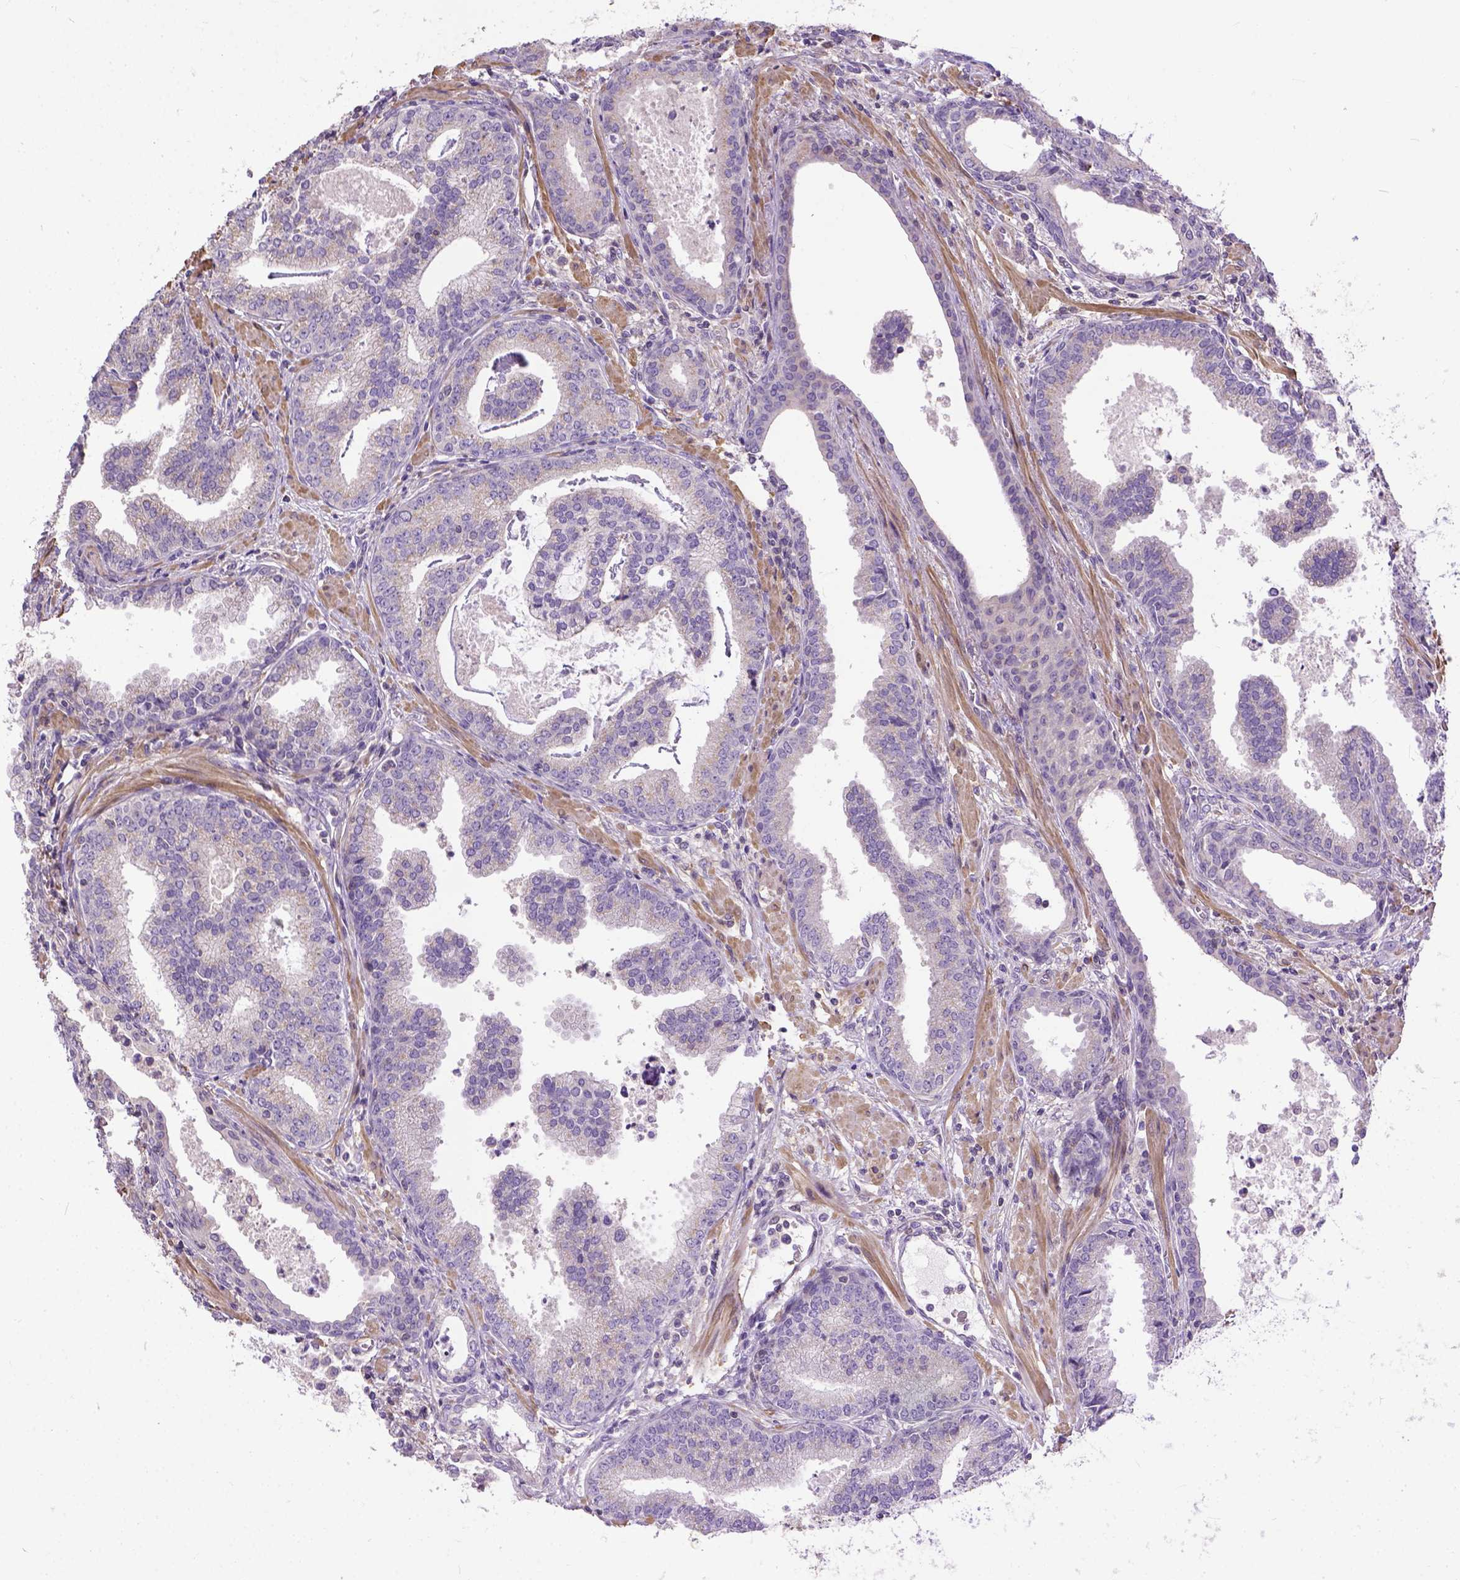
{"staining": {"intensity": "negative", "quantity": "none", "location": "none"}, "tissue": "prostate cancer", "cell_type": "Tumor cells", "image_type": "cancer", "snomed": [{"axis": "morphology", "description": "Adenocarcinoma, NOS"}, {"axis": "topography", "description": "Prostate"}], "caption": "Tumor cells show no significant protein positivity in prostate adenocarcinoma.", "gene": "BANF2", "patient": {"sex": "male", "age": 64}}